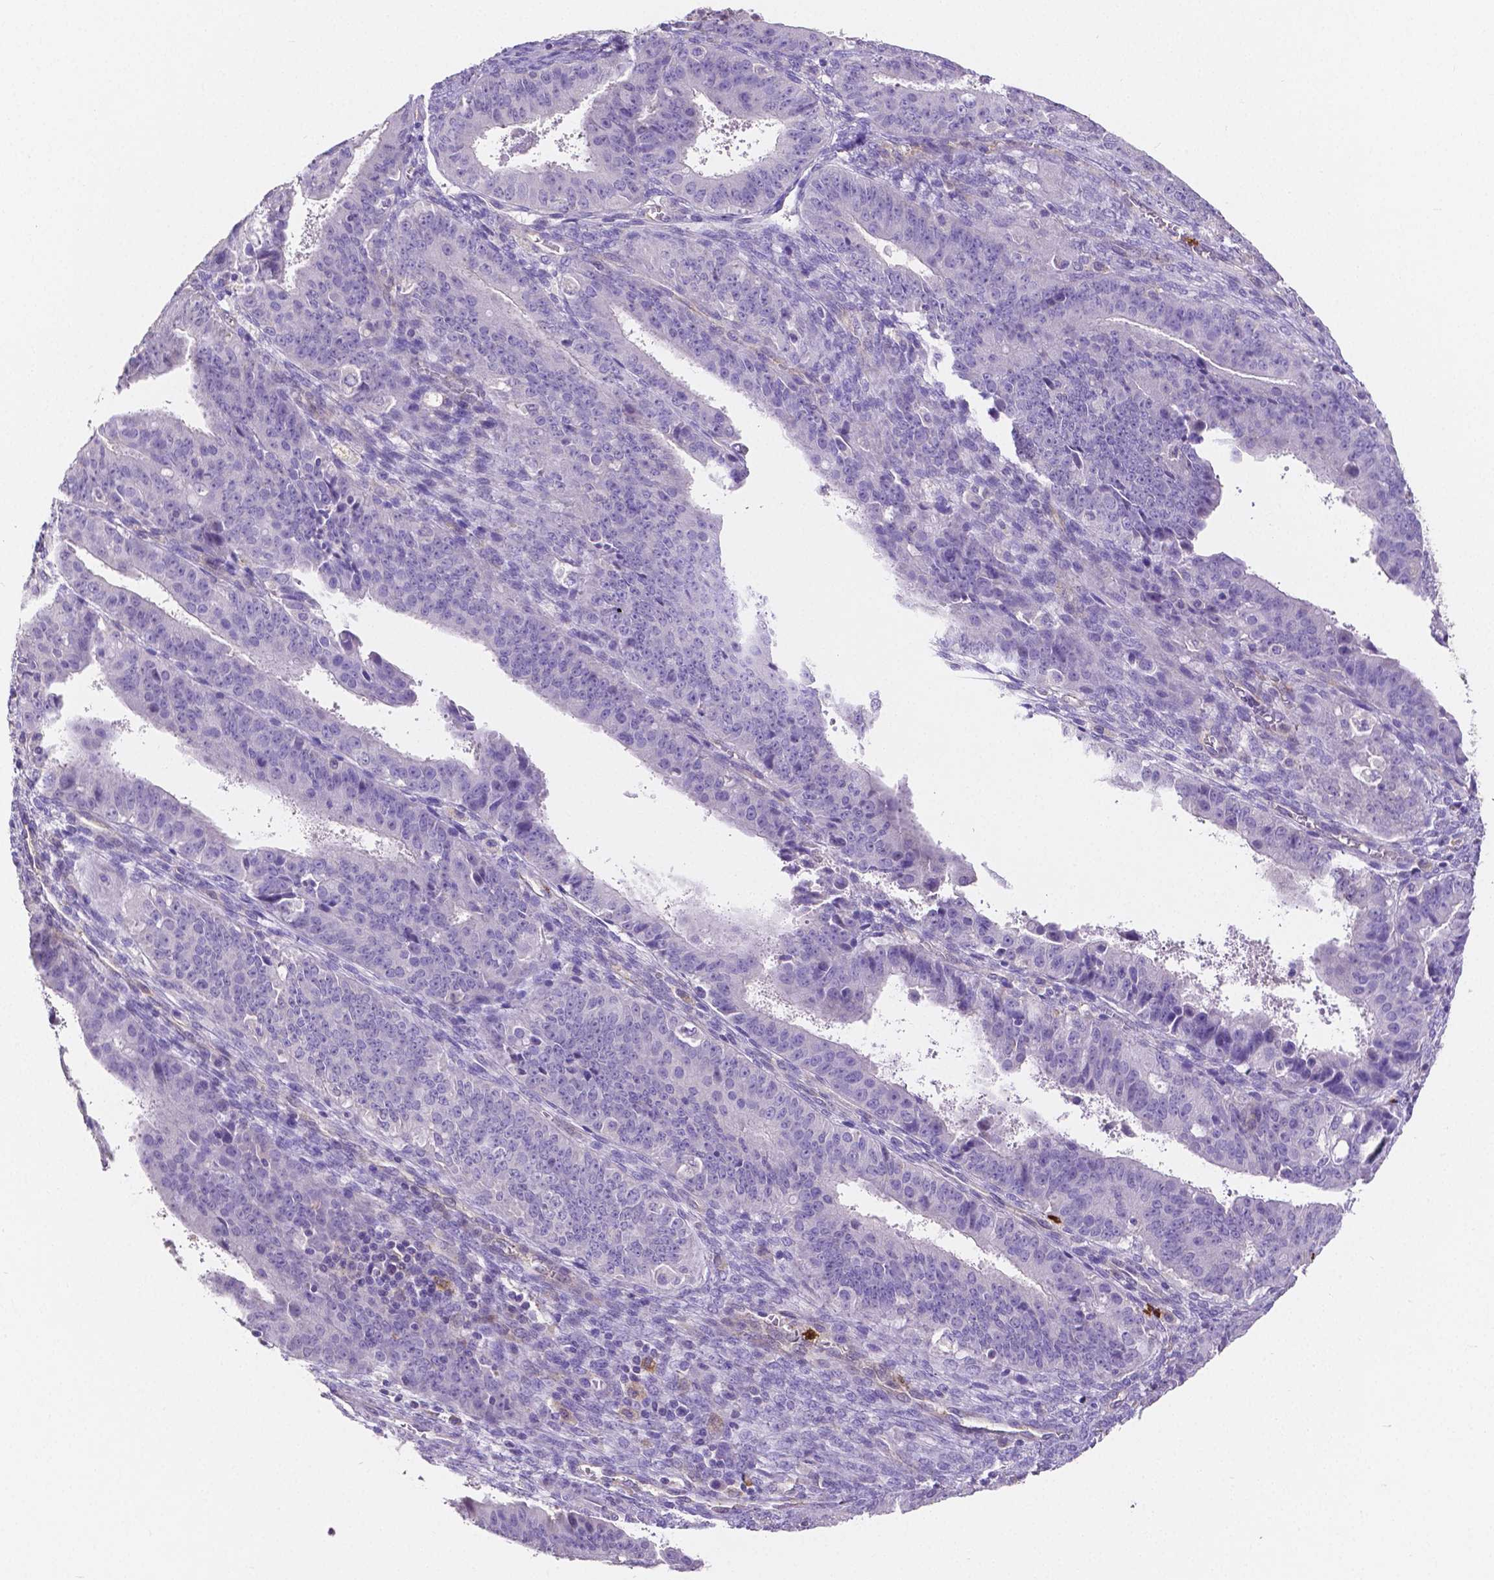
{"staining": {"intensity": "negative", "quantity": "none", "location": "none"}, "tissue": "ovarian cancer", "cell_type": "Tumor cells", "image_type": "cancer", "snomed": [{"axis": "morphology", "description": "Carcinoma, endometroid"}, {"axis": "topography", "description": "Ovary"}], "caption": "A photomicrograph of human ovarian cancer (endometroid carcinoma) is negative for staining in tumor cells.", "gene": "MMP9", "patient": {"sex": "female", "age": 42}}